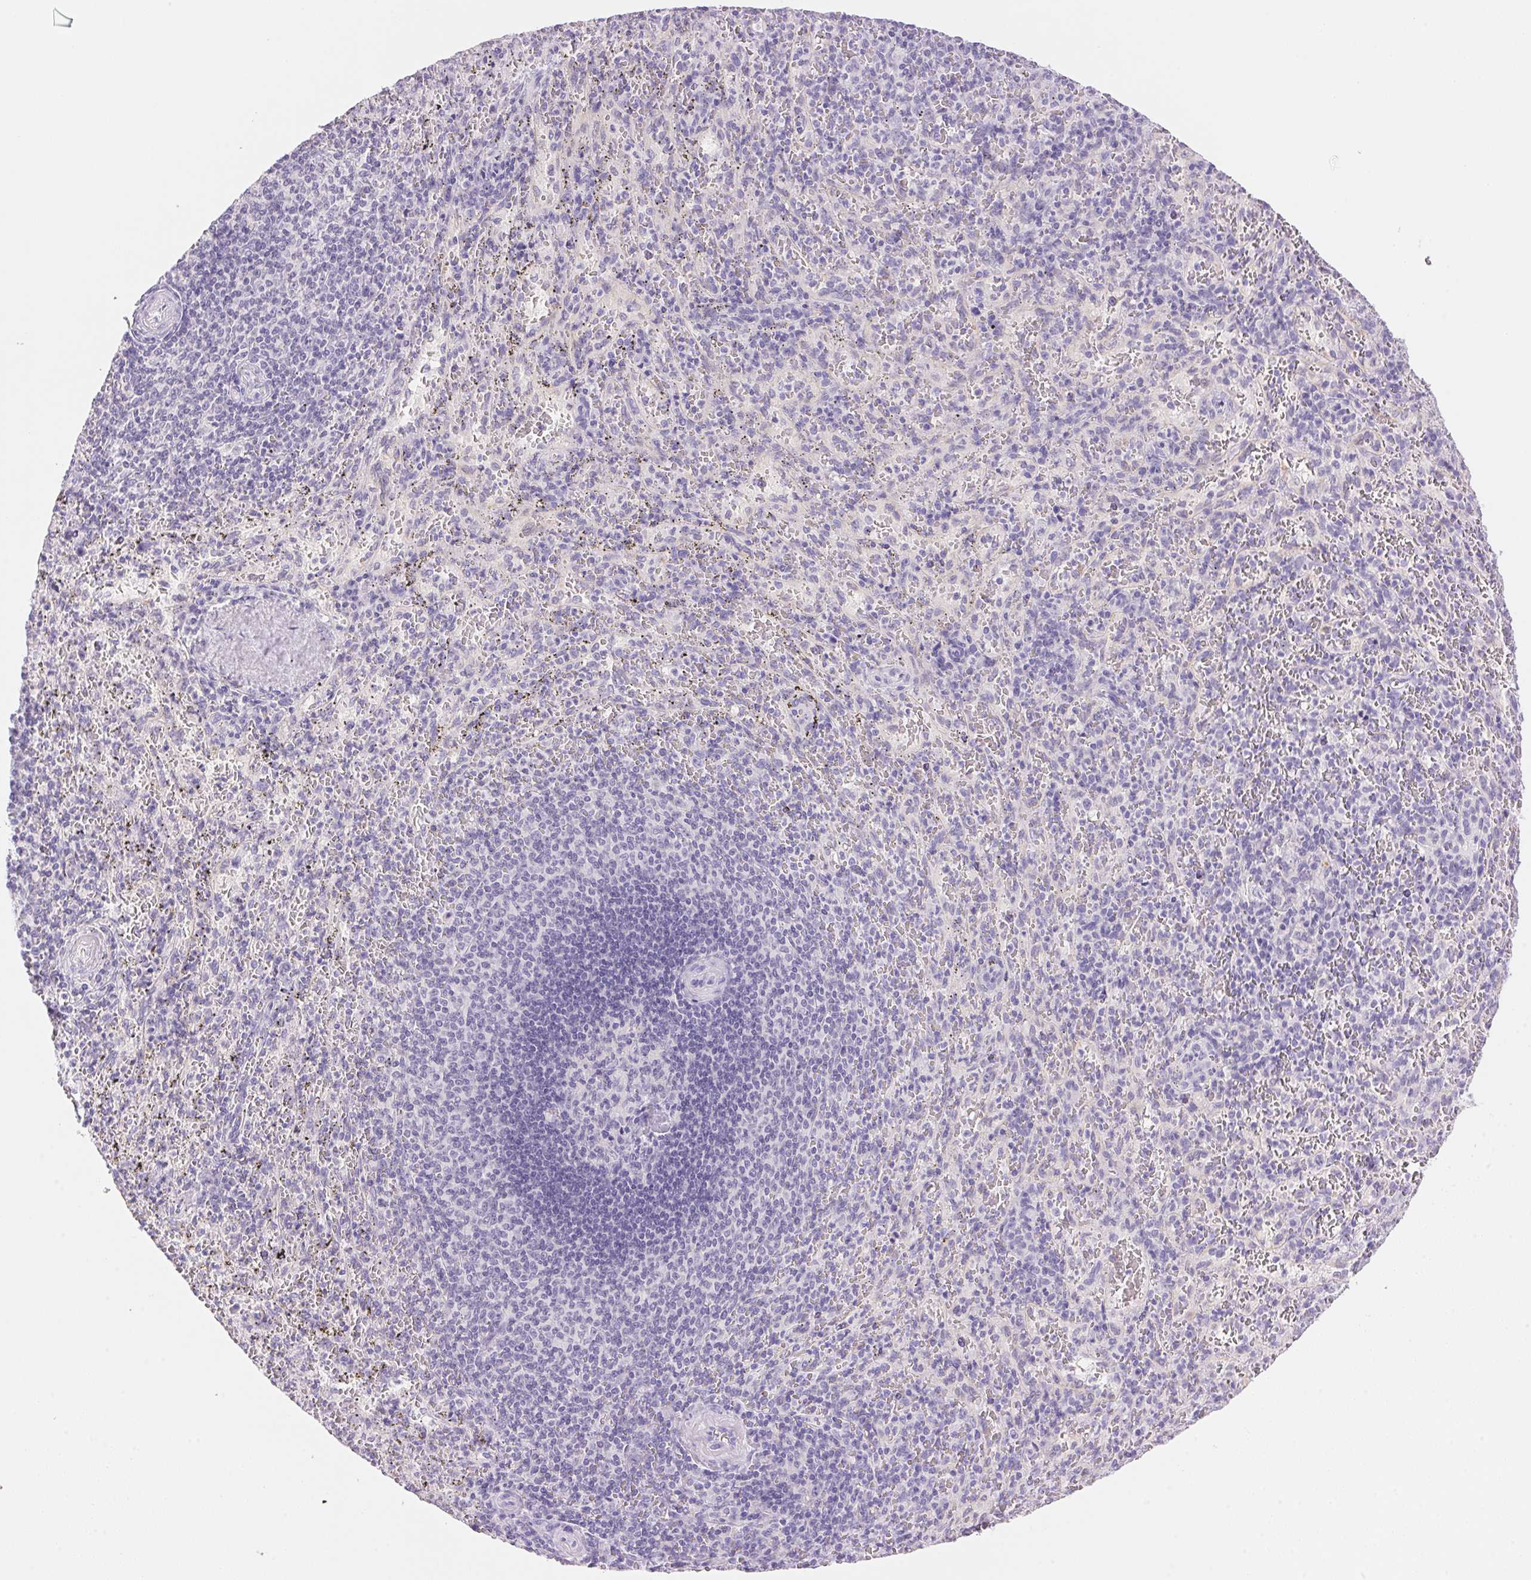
{"staining": {"intensity": "negative", "quantity": "none", "location": "none"}, "tissue": "spleen", "cell_type": "Cells in red pulp", "image_type": "normal", "snomed": [{"axis": "morphology", "description": "Normal tissue, NOS"}, {"axis": "topography", "description": "Spleen"}], "caption": "The immunohistochemistry histopathology image has no significant expression in cells in red pulp of spleen.", "gene": "DHCR24", "patient": {"sex": "male", "age": 57}}